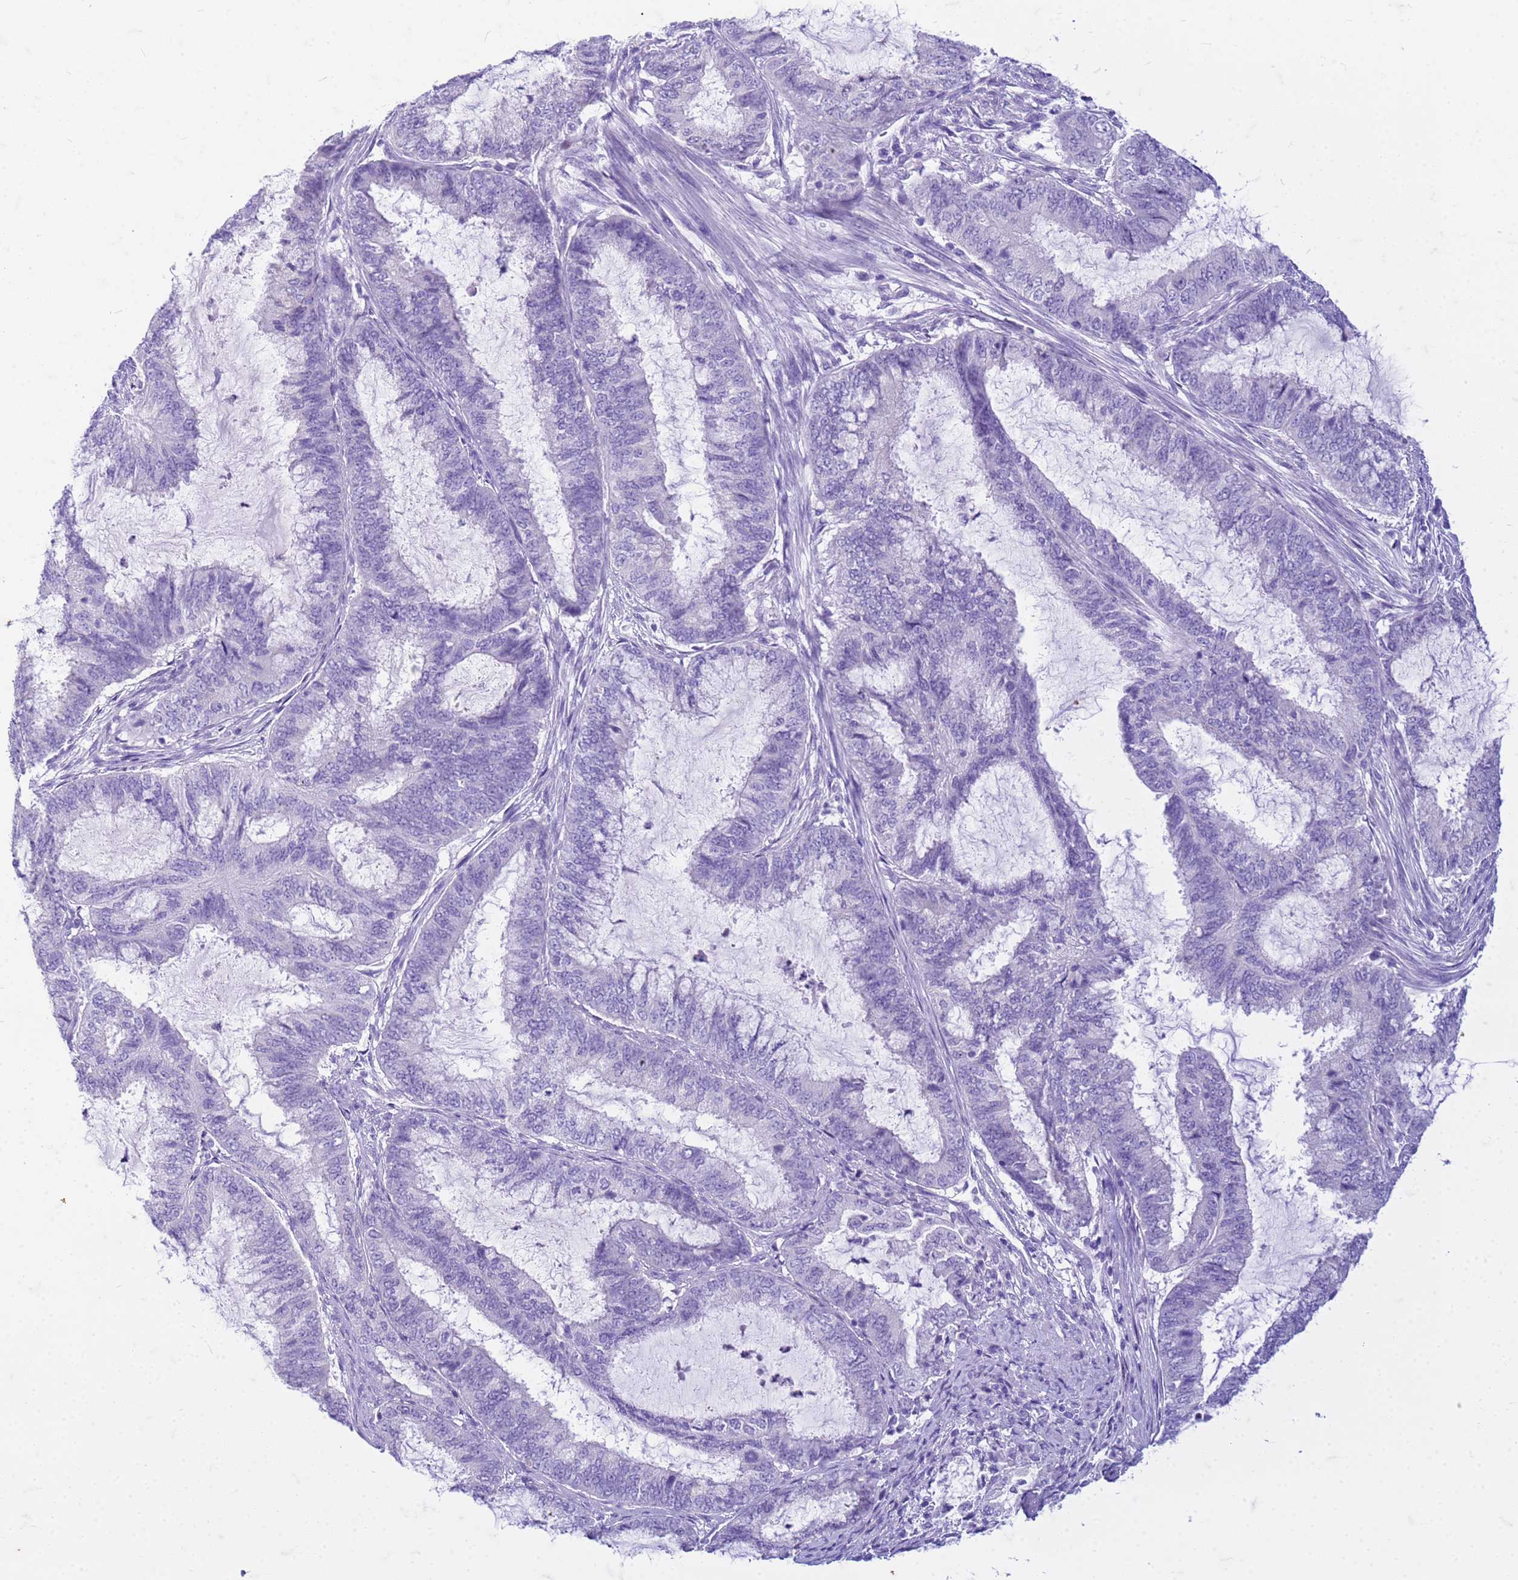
{"staining": {"intensity": "negative", "quantity": "none", "location": "none"}, "tissue": "endometrial cancer", "cell_type": "Tumor cells", "image_type": "cancer", "snomed": [{"axis": "morphology", "description": "Adenocarcinoma, NOS"}, {"axis": "topography", "description": "Endometrium"}], "caption": "Immunohistochemical staining of human endometrial cancer (adenocarcinoma) shows no significant positivity in tumor cells.", "gene": "CFAP100", "patient": {"sex": "female", "age": 51}}